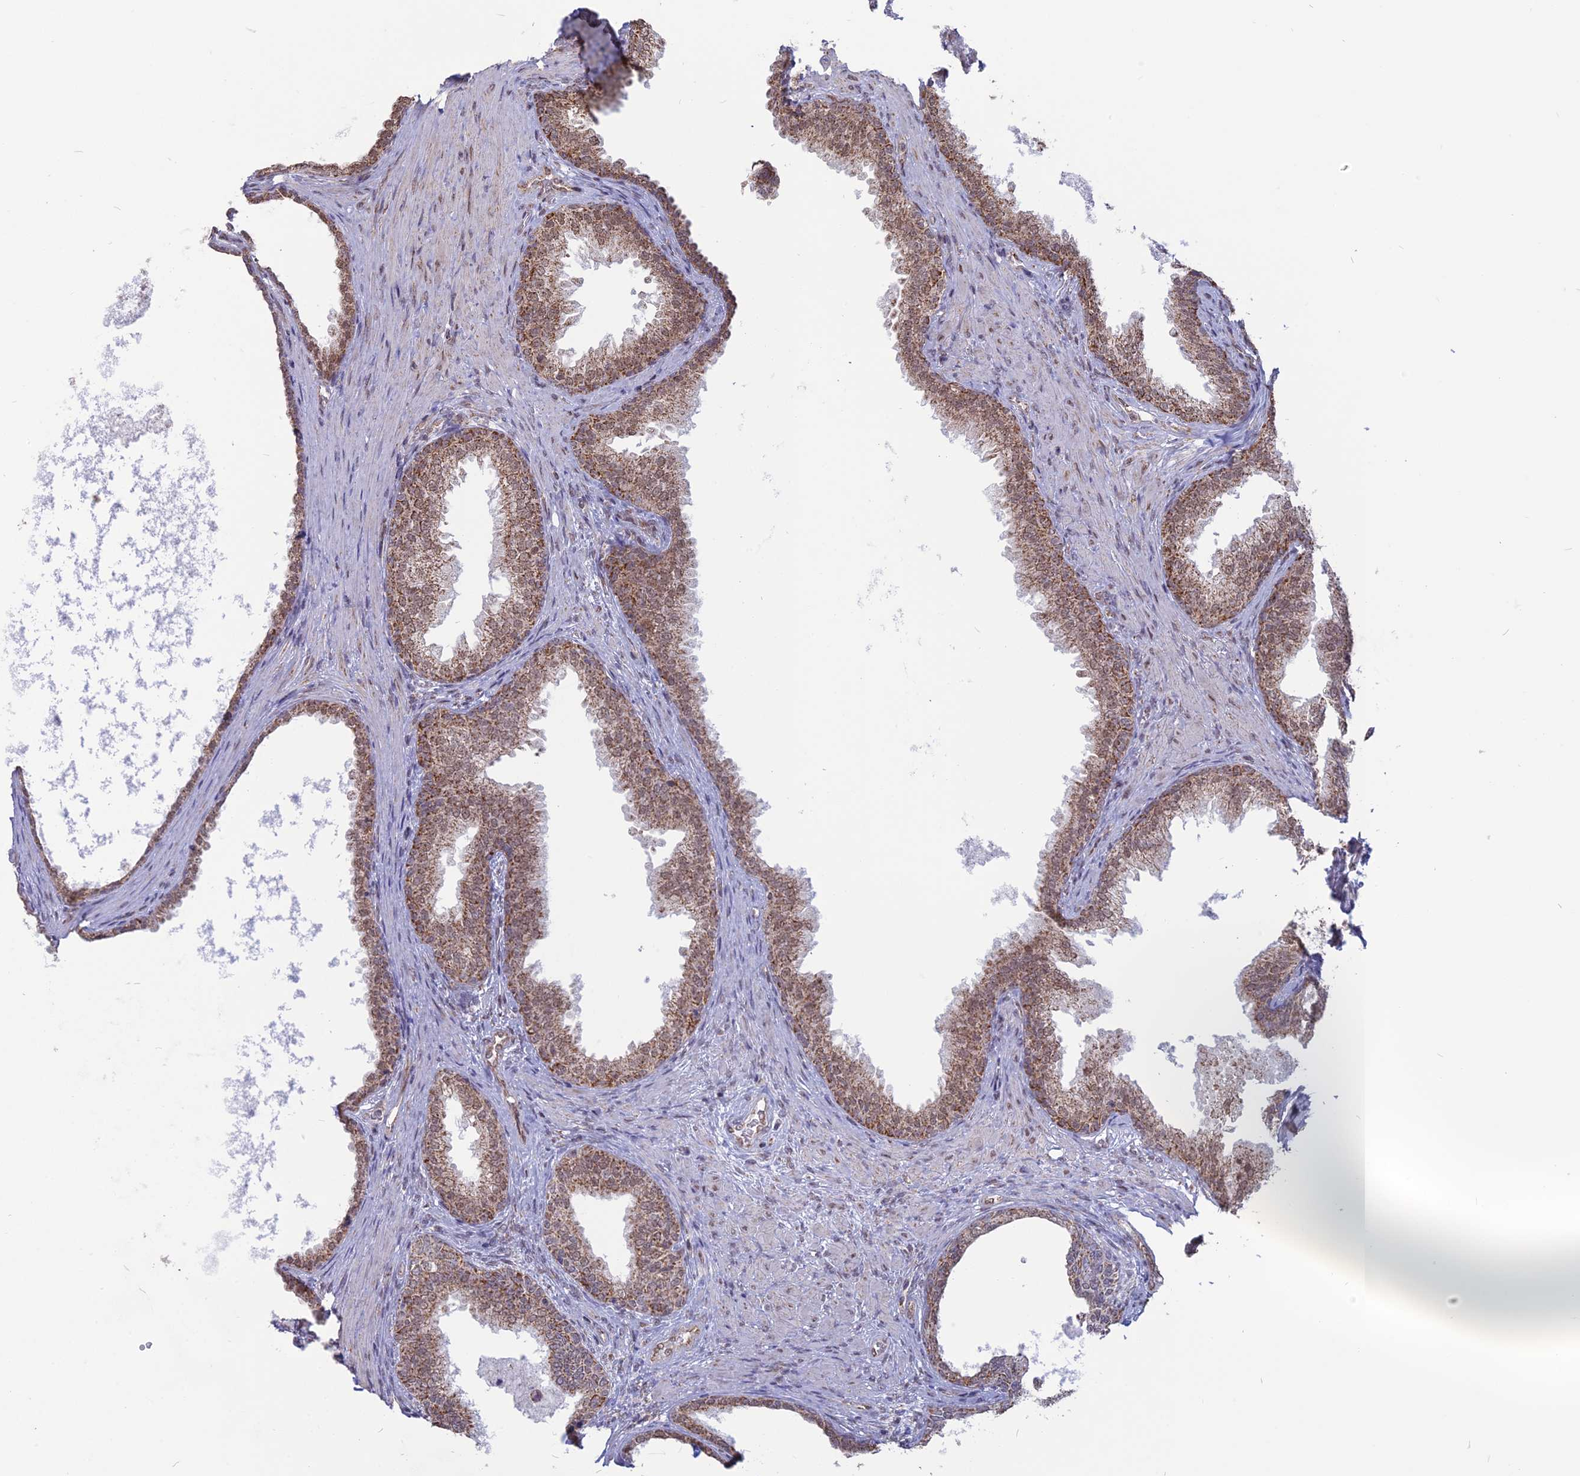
{"staining": {"intensity": "moderate", "quantity": ">75%", "location": "cytoplasmic/membranous,nuclear"}, "tissue": "prostate", "cell_type": "Glandular cells", "image_type": "normal", "snomed": [{"axis": "morphology", "description": "Normal tissue, NOS"}, {"axis": "topography", "description": "Prostate"}], "caption": "Benign prostate reveals moderate cytoplasmic/membranous,nuclear staining in approximately >75% of glandular cells.", "gene": "ARHGAP40", "patient": {"sex": "male", "age": 76}}